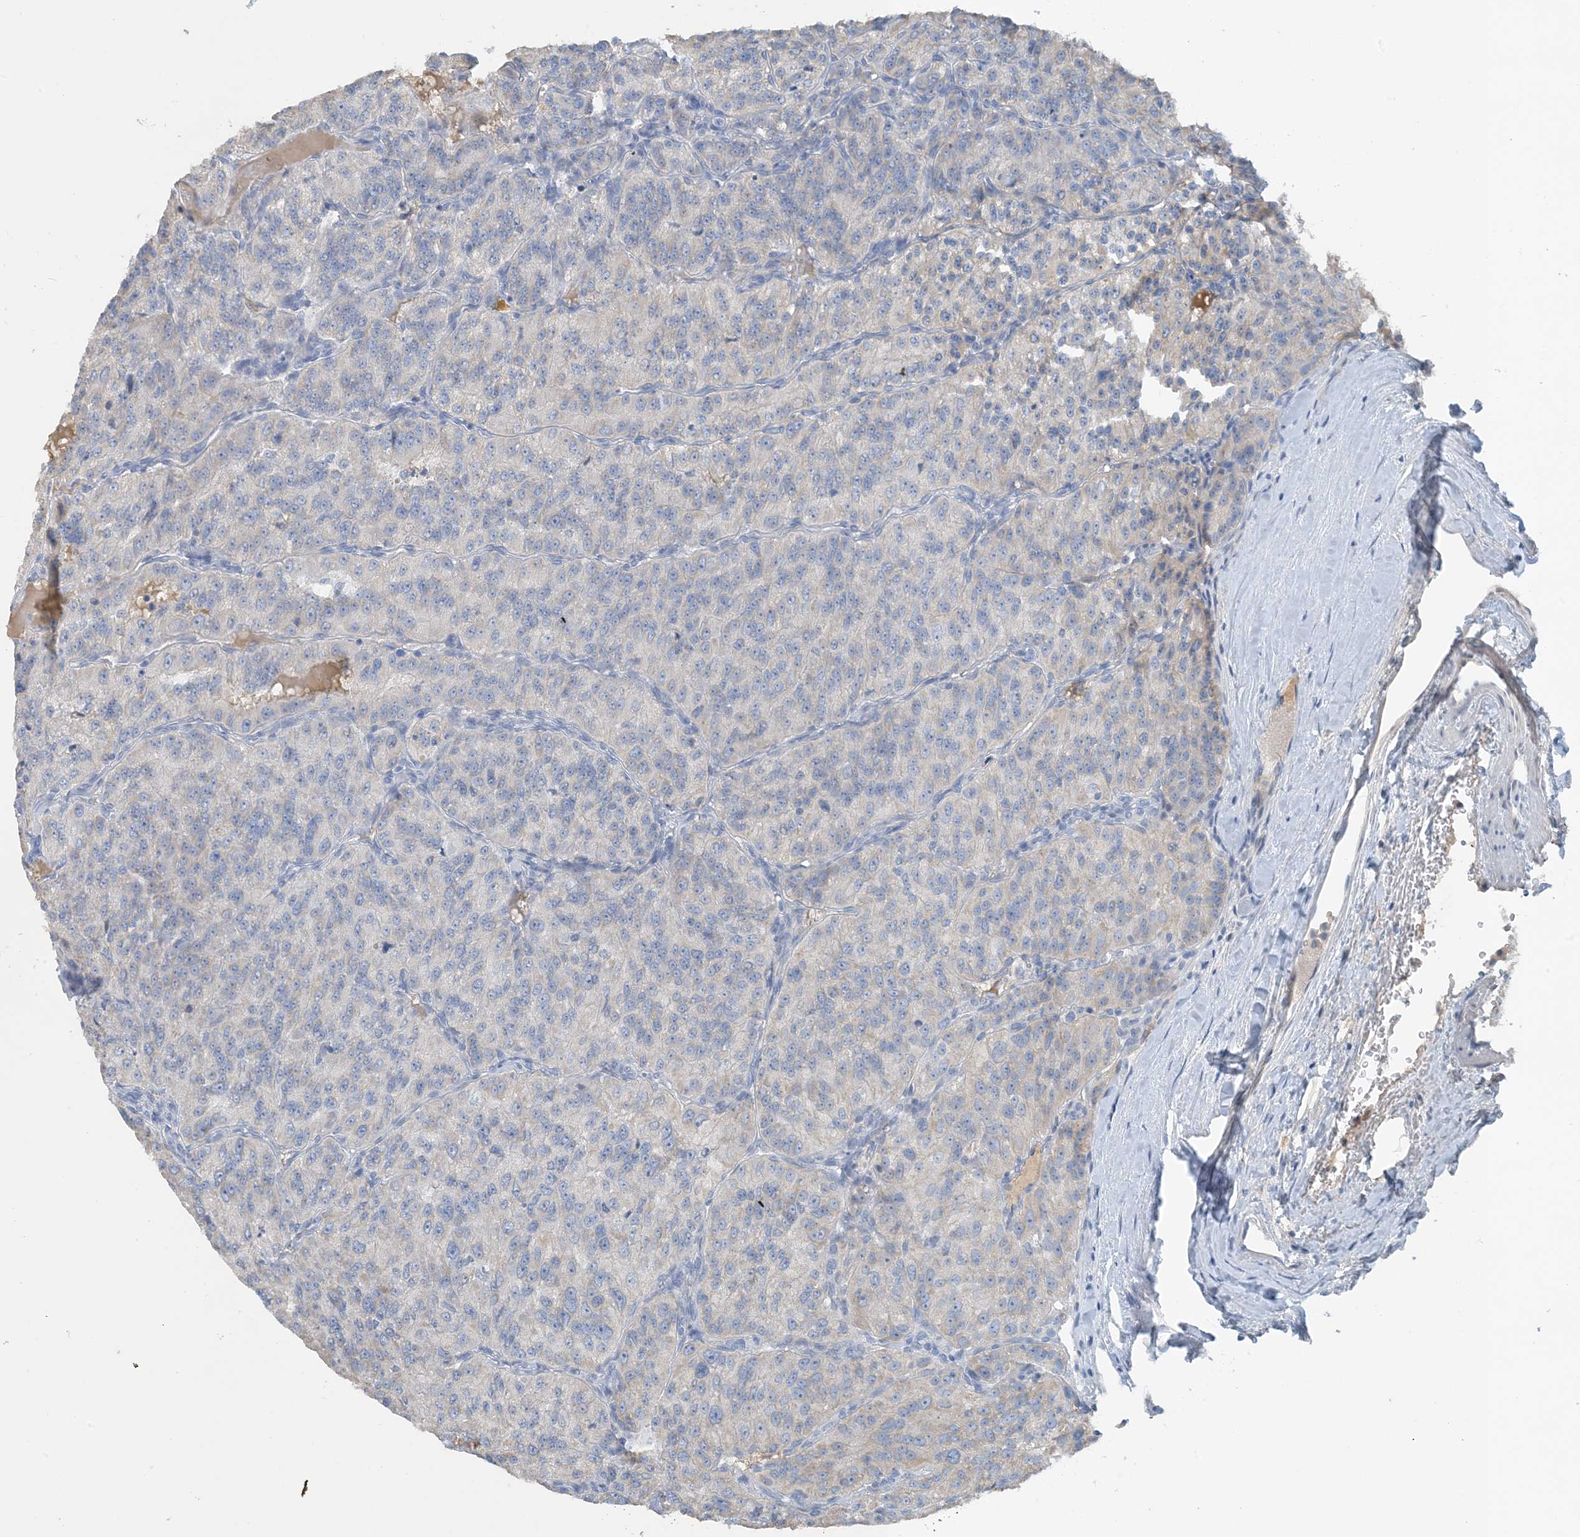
{"staining": {"intensity": "negative", "quantity": "none", "location": "none"}, "tissue": "renal cancer", "cell_type": "Tumor cells", "image_type": "cancer", "snomed": [{"axis": "morphology", "description": "Adenocarcinoma, NOS"}, {"axis": "topography", "description": "Kidney"}], "caption": "A high-resolution histopathology image shows immunohistochemistry (IHC) staining of adenocarcinoma (renal), which shows no significant positivity in tumor cells. (DAB immunohistochemistry with hematoxylin counter stain).", "gene": "CTRL", "patient": {"sex": "female", "age": 63}}